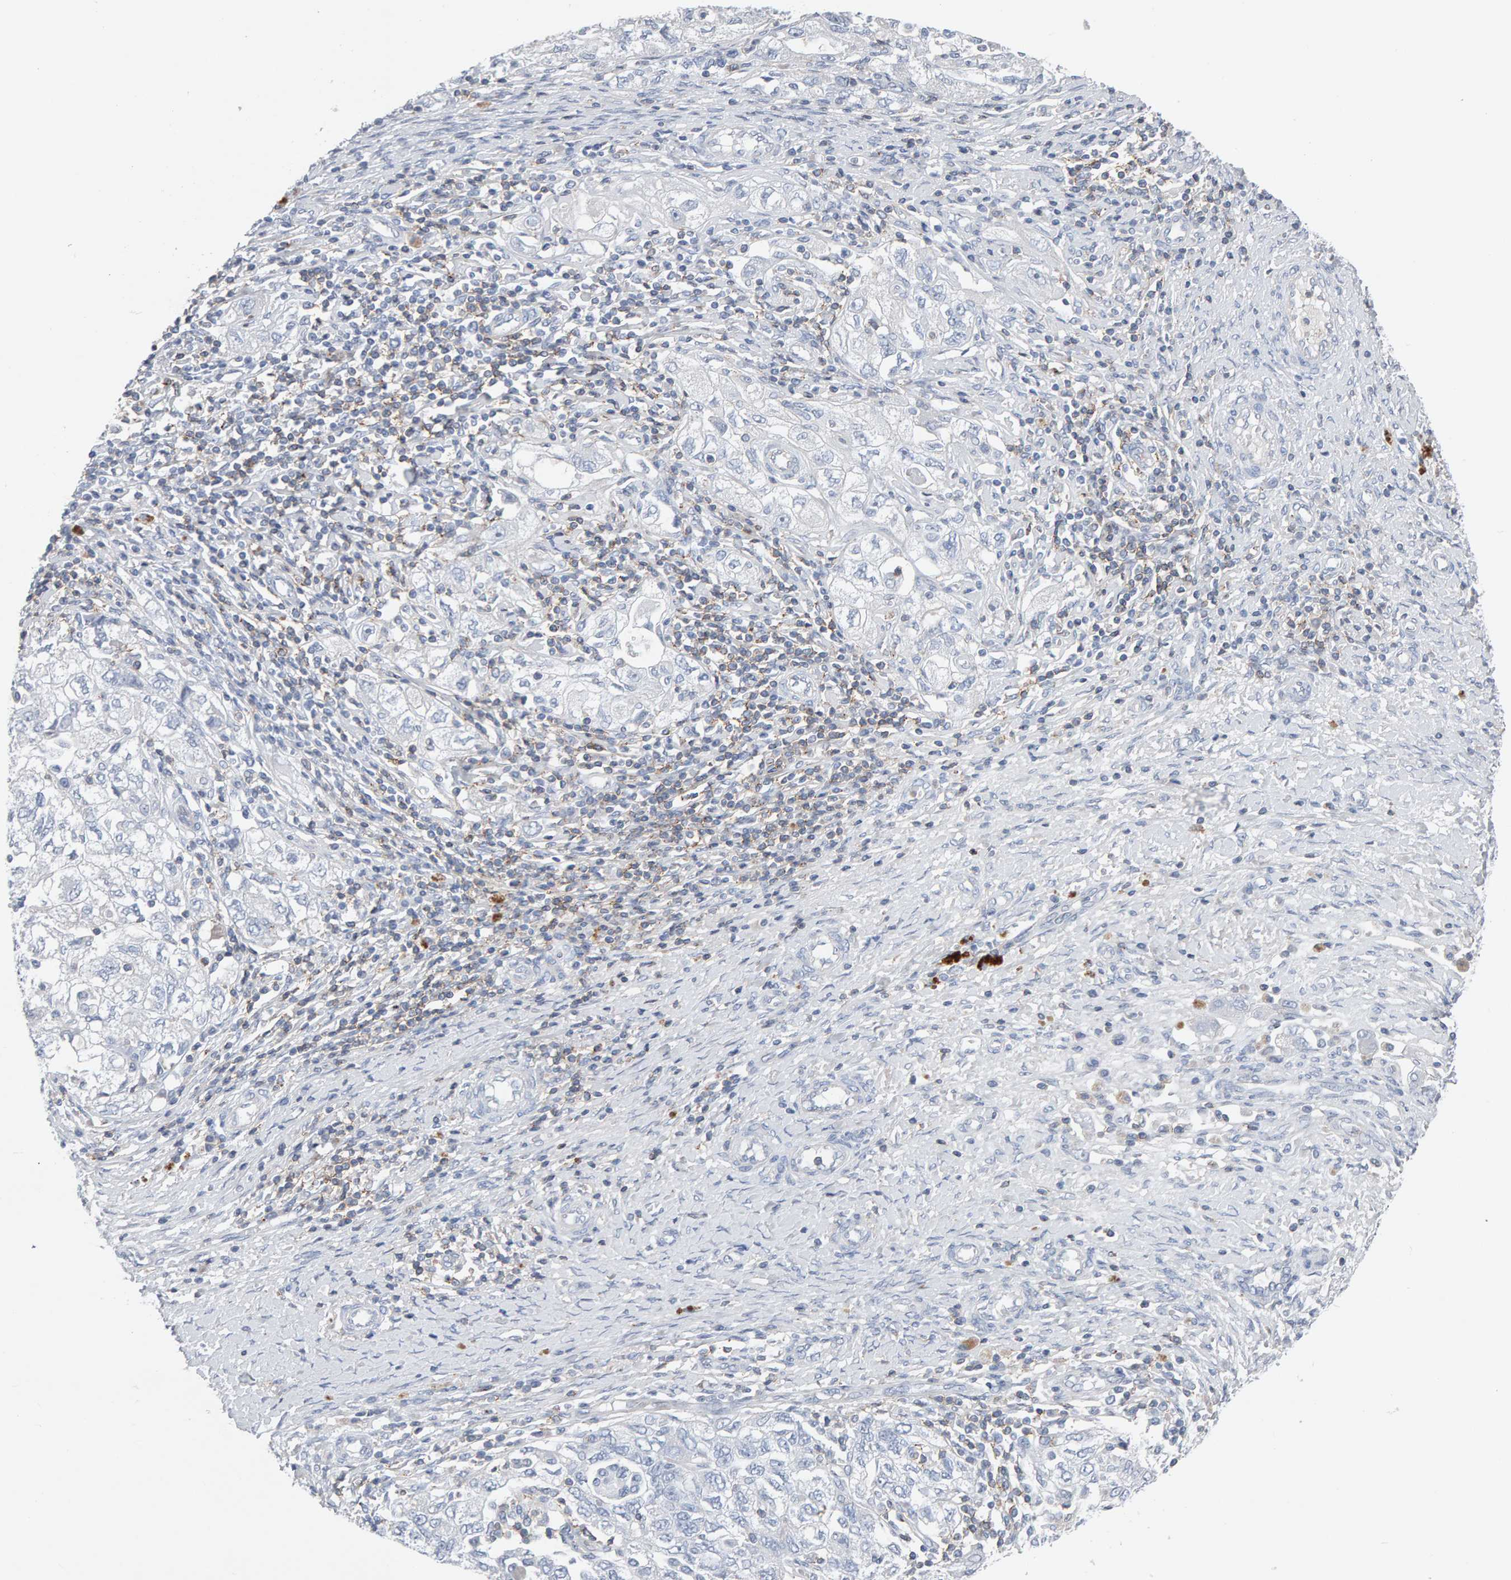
{"staining": {"intensity": "negative", "quantity": "none", "location": "none"}, "tissue": "ovarian cancer", "cell_type": "Tumor cells", "image_type": "cancer", "snomed": [{"axis": "morphology", "description": "Carcinoma, NOS"}, {"axis": "morphology", "description": "Cystadenocarcinoma, serous, NOS"}, {"axis": "topography", "description": "Ovary"}], "caption": "High magnification brightfield microscopy of ovarian cancer (serous cystadenocarcinoma) stained with DAB (3,3'-diaminobenzidine) (brown) and counterstained with hematoxylin (blue): tumor cells show no significant staining.", "gene": "FYN", "patient": {"sex": "female", "age": 69}}